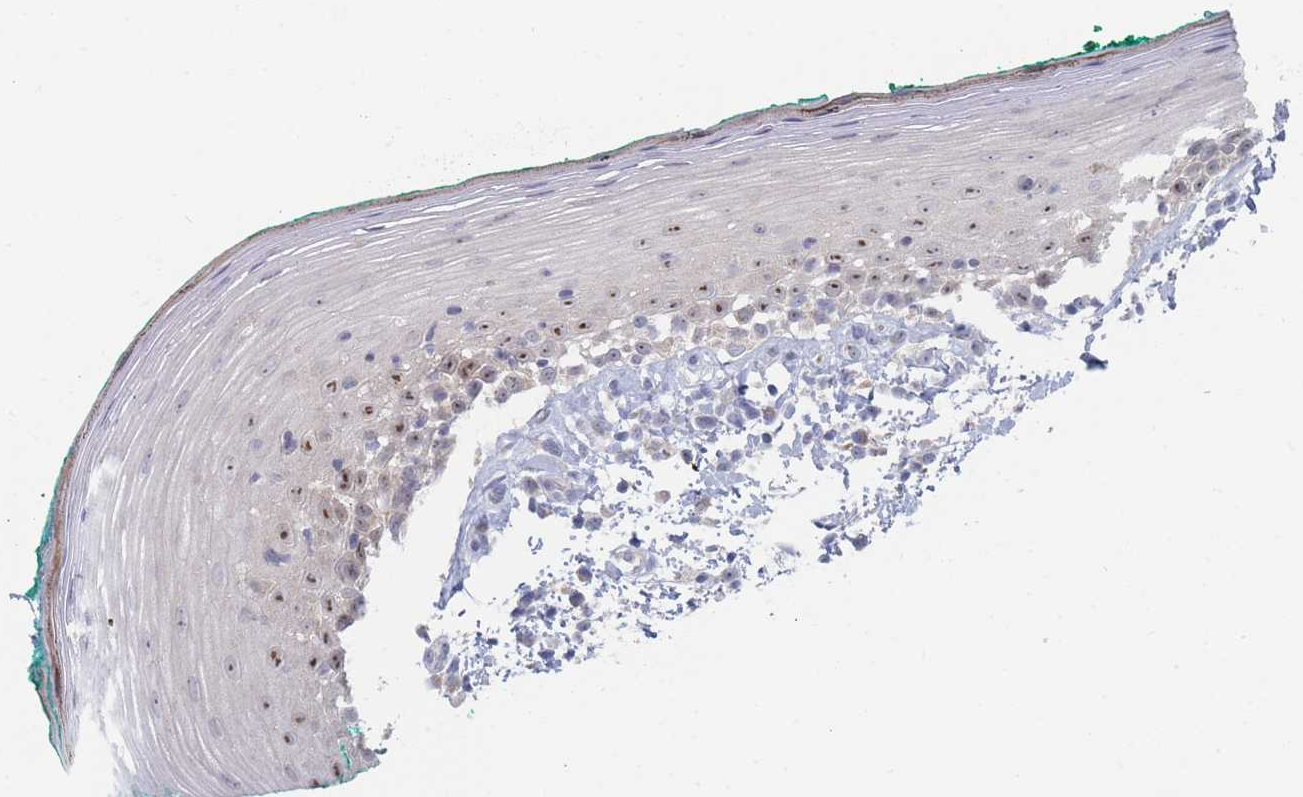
{"staining": {"intensity": "strong", "quantity": "<25%", "location": "nuclear"}, "tissue": "oral mucosa", "cell_type": "Squamous epithelial cells", "image_type": "normal", "snomed": [{"axis": "morphology", "description": "Normal tissue, NOS"}, {"axis": "topography", "description": "Oral tissue"}], "caption": "IHC histopathology image of unremarkable oral mucosa: oral mucosa stained using immunohistochemistry exhibits medium levels of strong protein expression localized specifically in the nuclear of squamous epithelial cells, appearing as a nuclear brown color.", "gene": "RNF8", "patient": {"sex": "female", "age": 83}}